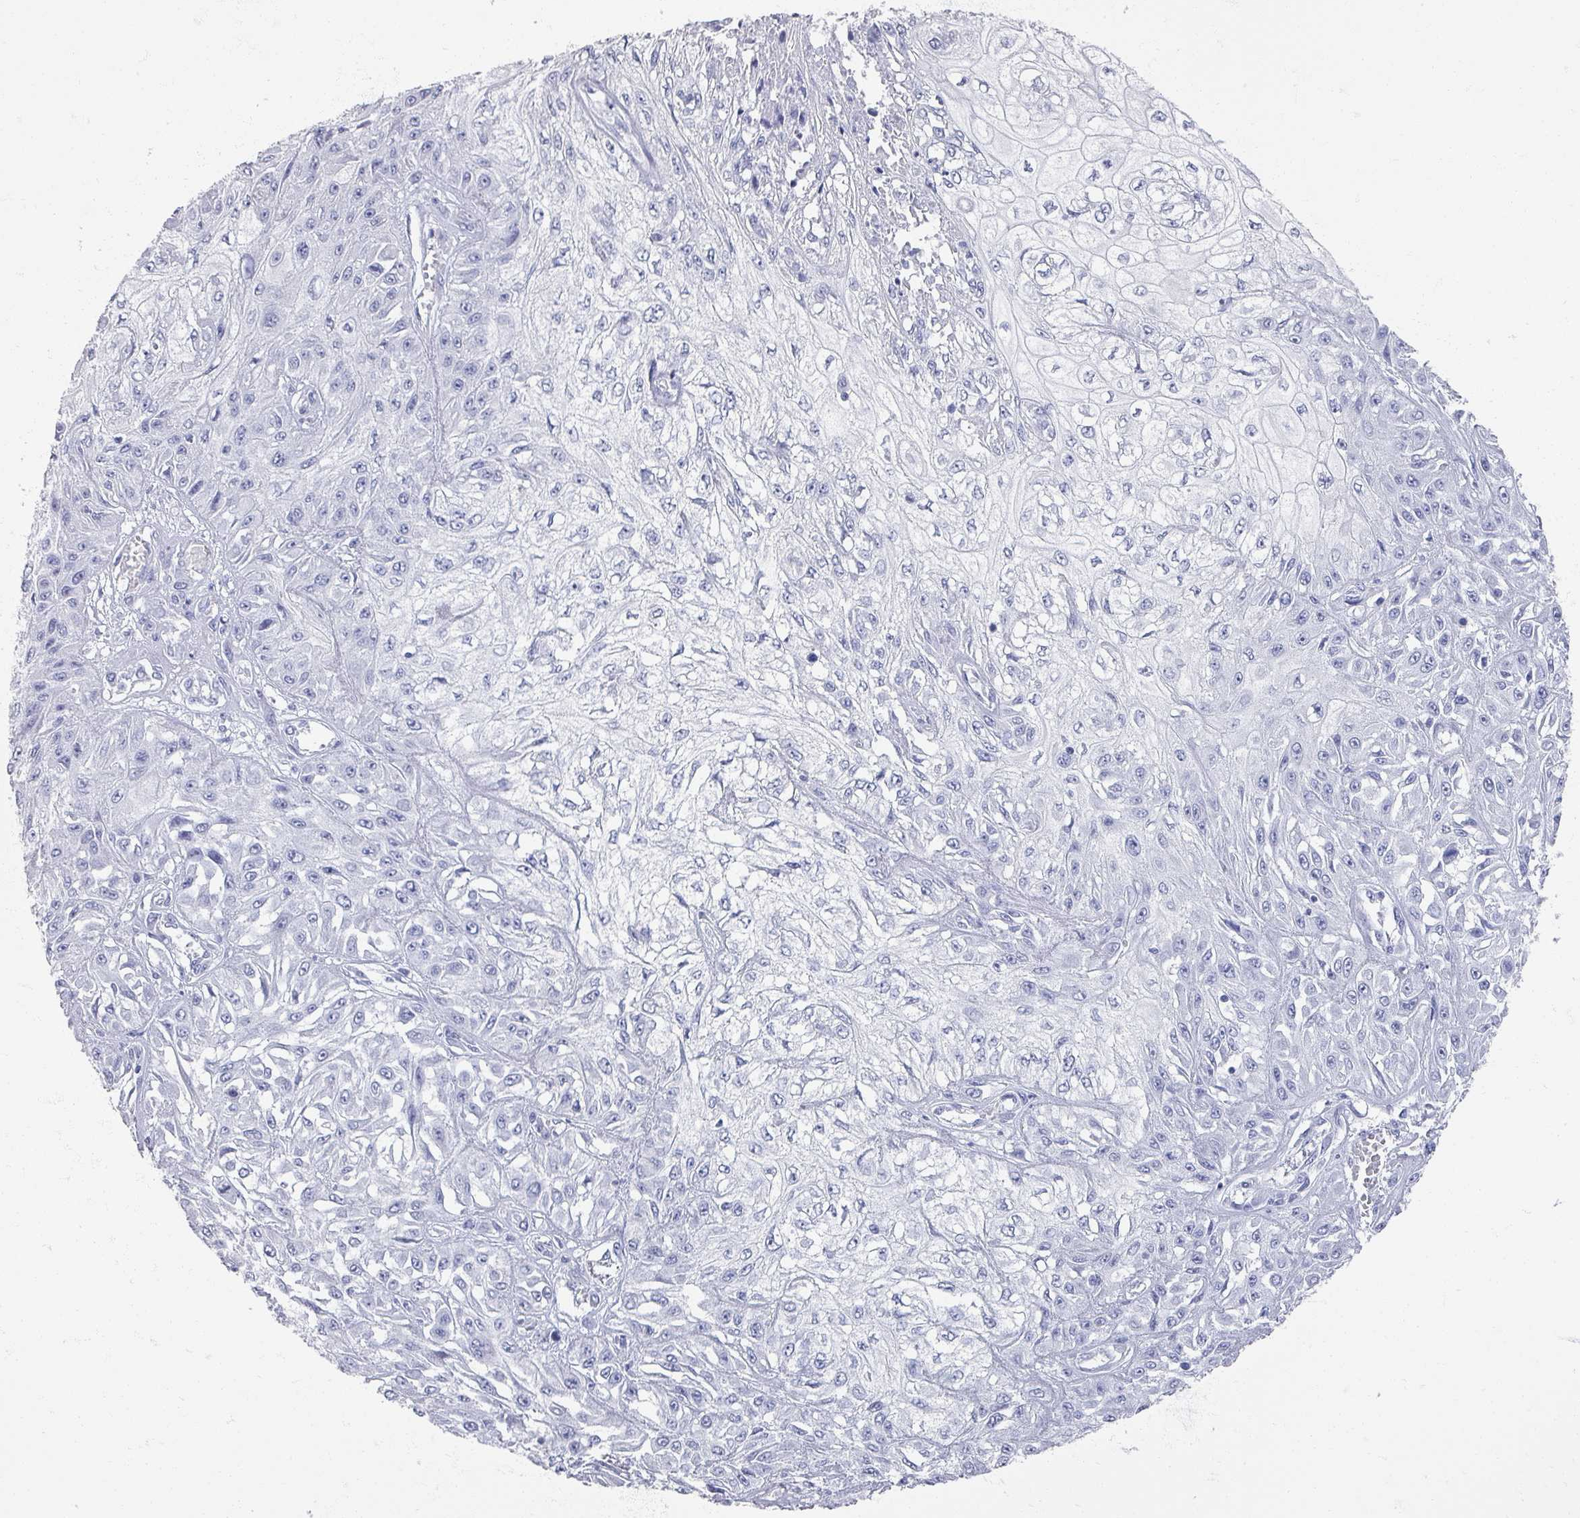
{"staining": {"intensity": "negative", "quantity": "none", "location": "none"}, "tissue": "skin cancer", "cell_type": "Tumor cells", "image_type": "cancer", "snomed": [{"axis": "morphology", "description": "Squamous cell carcinoma, NOS"}, {"axis": "morphology", "description": "Squamous cell carcinoma, metastatic, NOS"}, {"axis": "topography", "description": "Skin"}, {"axis": "topography", "description": "Lymph node"}], "caption": "Photomicrograph shows no protein expression in tumor cells of skin cancer (metastatic squamous cell carcinoma) tissue.", "gene": "OMG", "patient": {"sex": "male", "age": 75}}